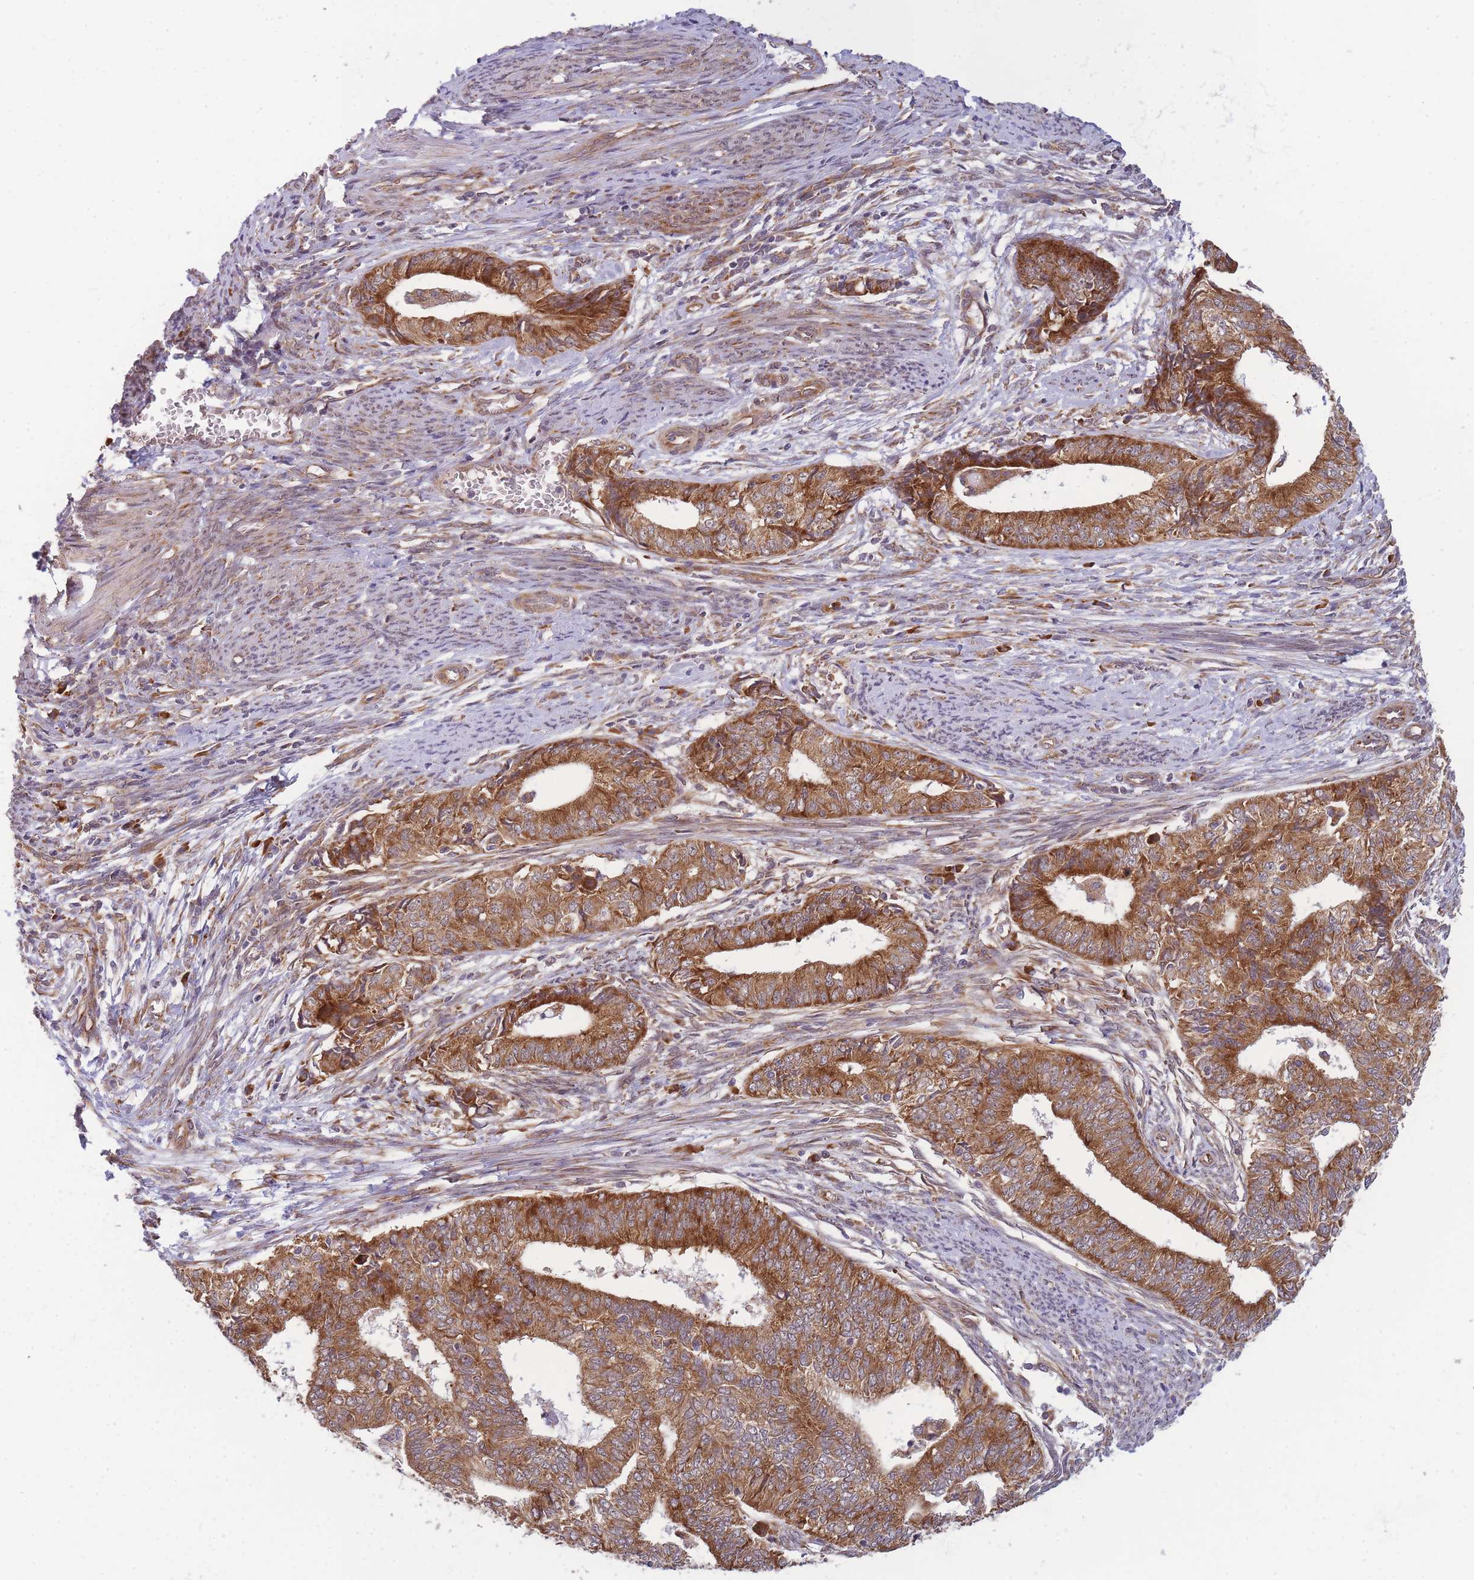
{"staining": {"intensity": "strong", "quantity": ">75%", "location": "cytoplasmic/membranous"}, "tissue": "endometrial cancer", "cell_type": "Tumor cells", "image_type": "cancer", "snomed": [{"axis": "morphology", "description": "Adenocarcinoma, NOS"}, {"axis": "topography", "description": "Endometrium"}], "caption": "Endometrial cancer stained with a brown dye demonstrates strong cytoplasmic/membranous positive expression in about >75% of tumor cells.", "gene": "MRPL23", "patient": {"sex": "female", "age": 62}}